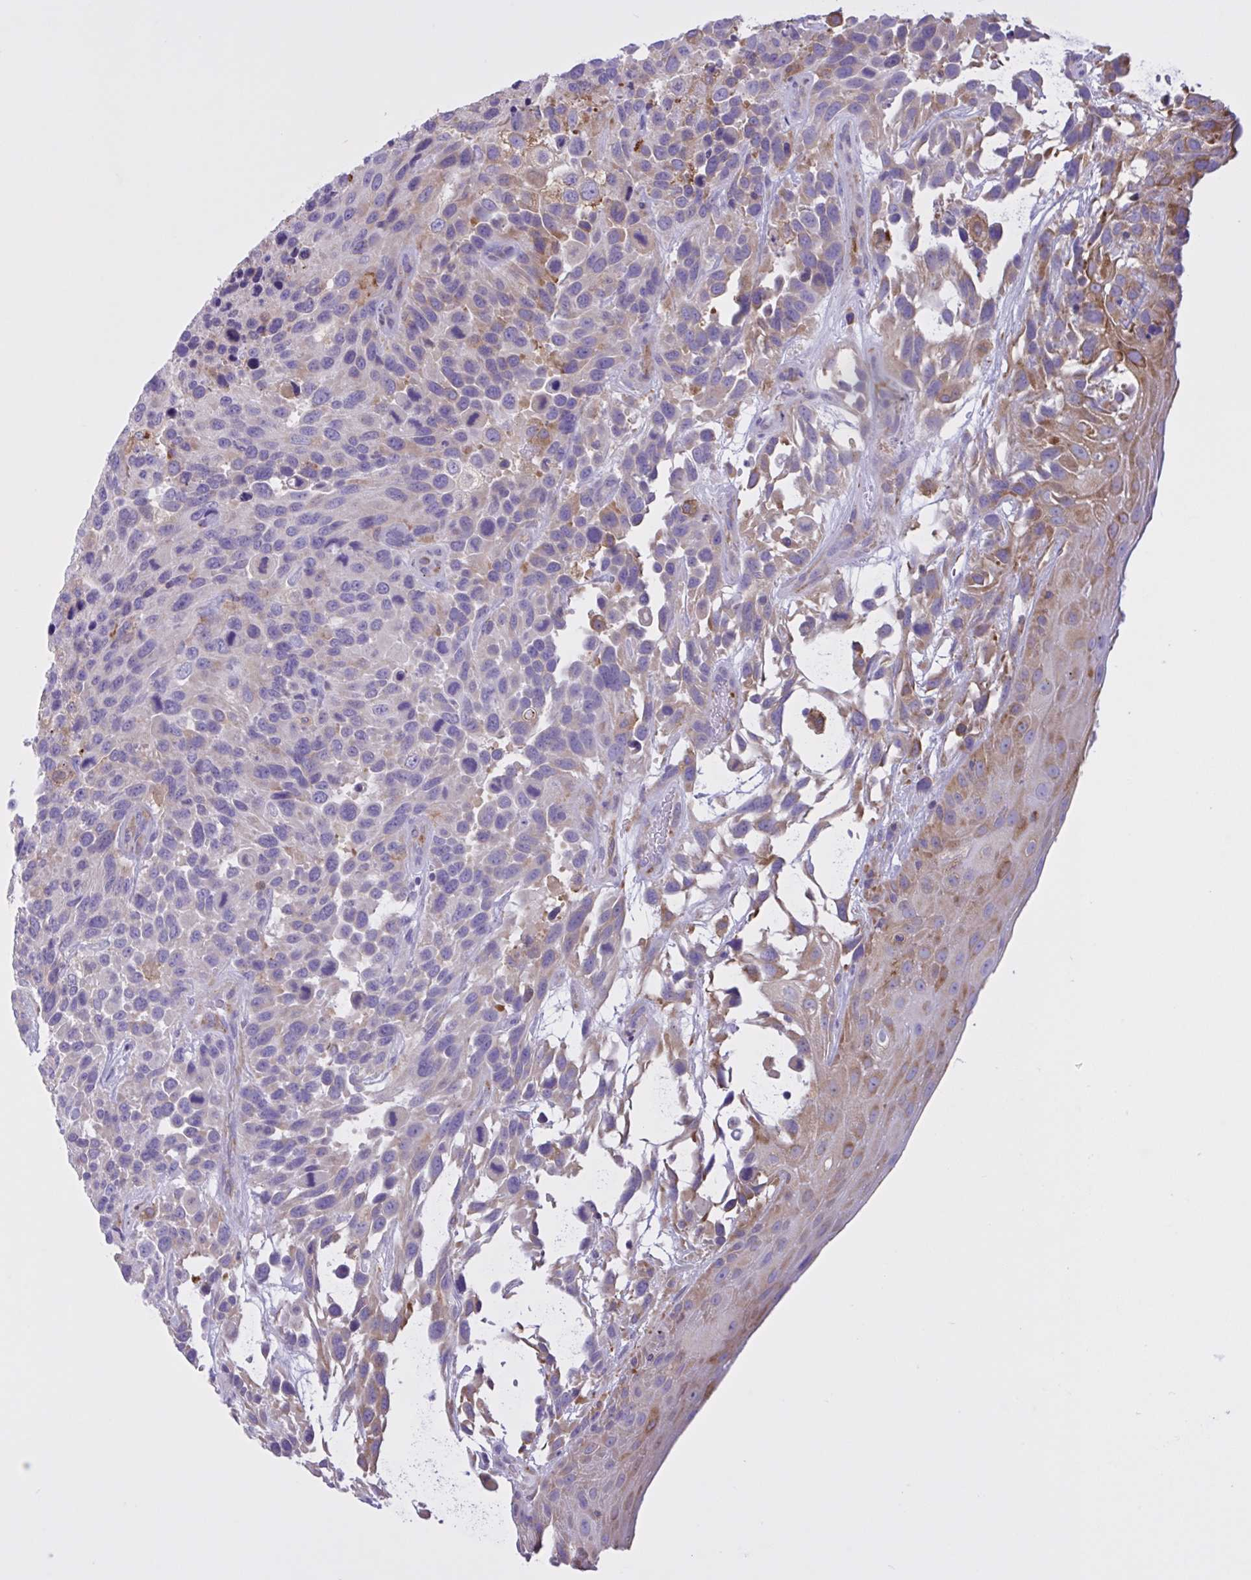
{"staining": {"intensity": "moderate", "quantity": "<25%", "location": "cytoplasmic/membranous"}, "tissue": "urothelial cancer", "cell_type": "Tumor cells", "image_type": "cancer", "snomed": [{"axis": "morphology", "description": "Urothelial carcinoma, High grade"}, {"axis": "topography", "description": "Urinary bladder"}], "caption": "Moderate cytoplasmic/membranous protein positivity is identified in approximately <25% of tumor cells in high-grade urothelial carcinoma.", "gene": "OR51M1", "patient": {"sex": "female", "age": 70}}